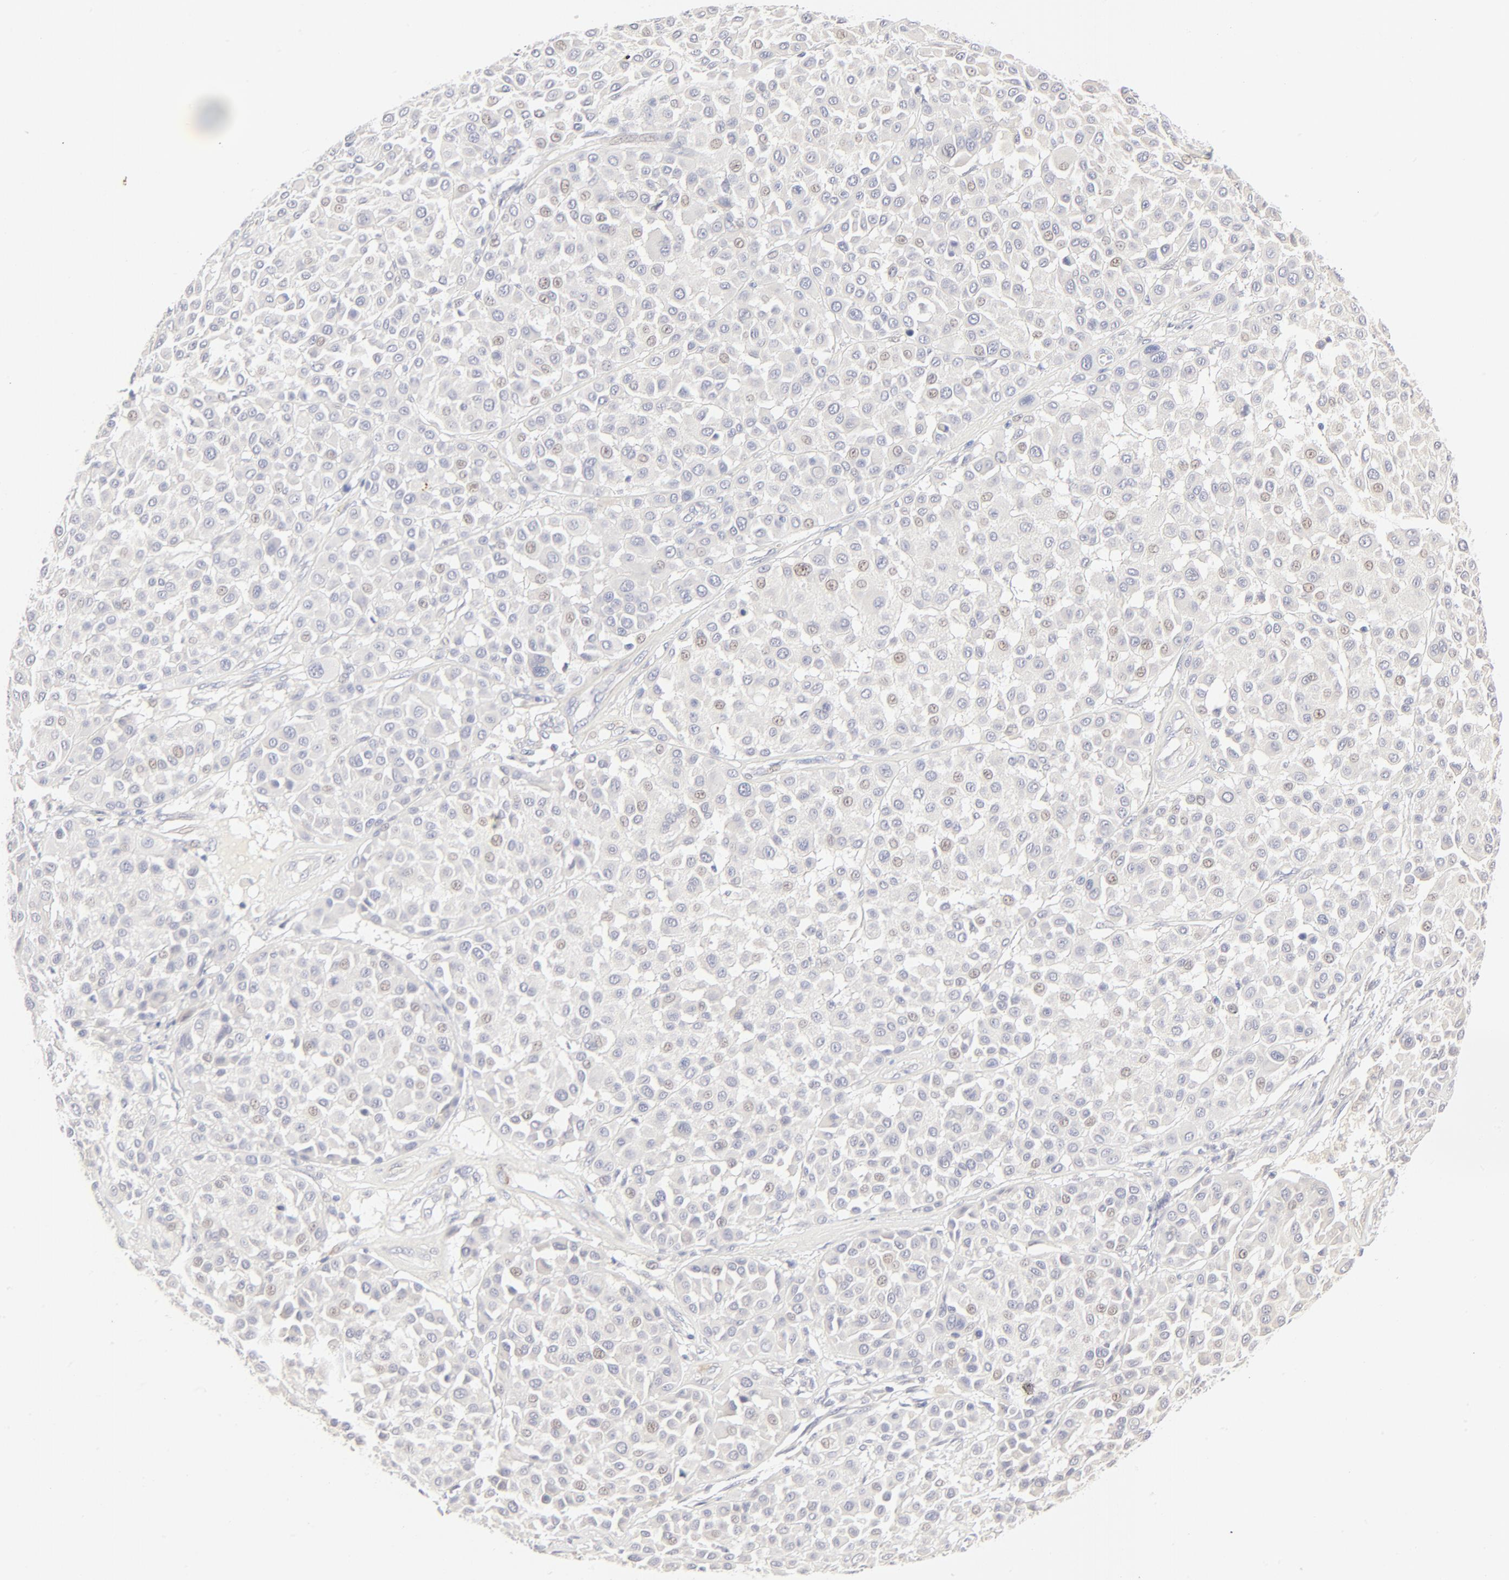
{"staining": {"intensity": "negative", "quantity": "none", "location": "none"}, "tissue": "melanoma", "cell_type": "Tumor cells", "image_type": "cancer", "snomed": [{"axis": "morphology", "description": "Malignant melanoma, Metastatic site"}, {"axis": "topography", "description": "Soft tissue"}], "caption": "Immunohistochemistry (IHC) micrograph of neoplastic tissue: human malignant melanoma (metastatic site) stained with DAB exhibits no significant protein staining in tumor cells.", "gene": "NKX2-2", "patient": {"sex": "male", "age": 41}}